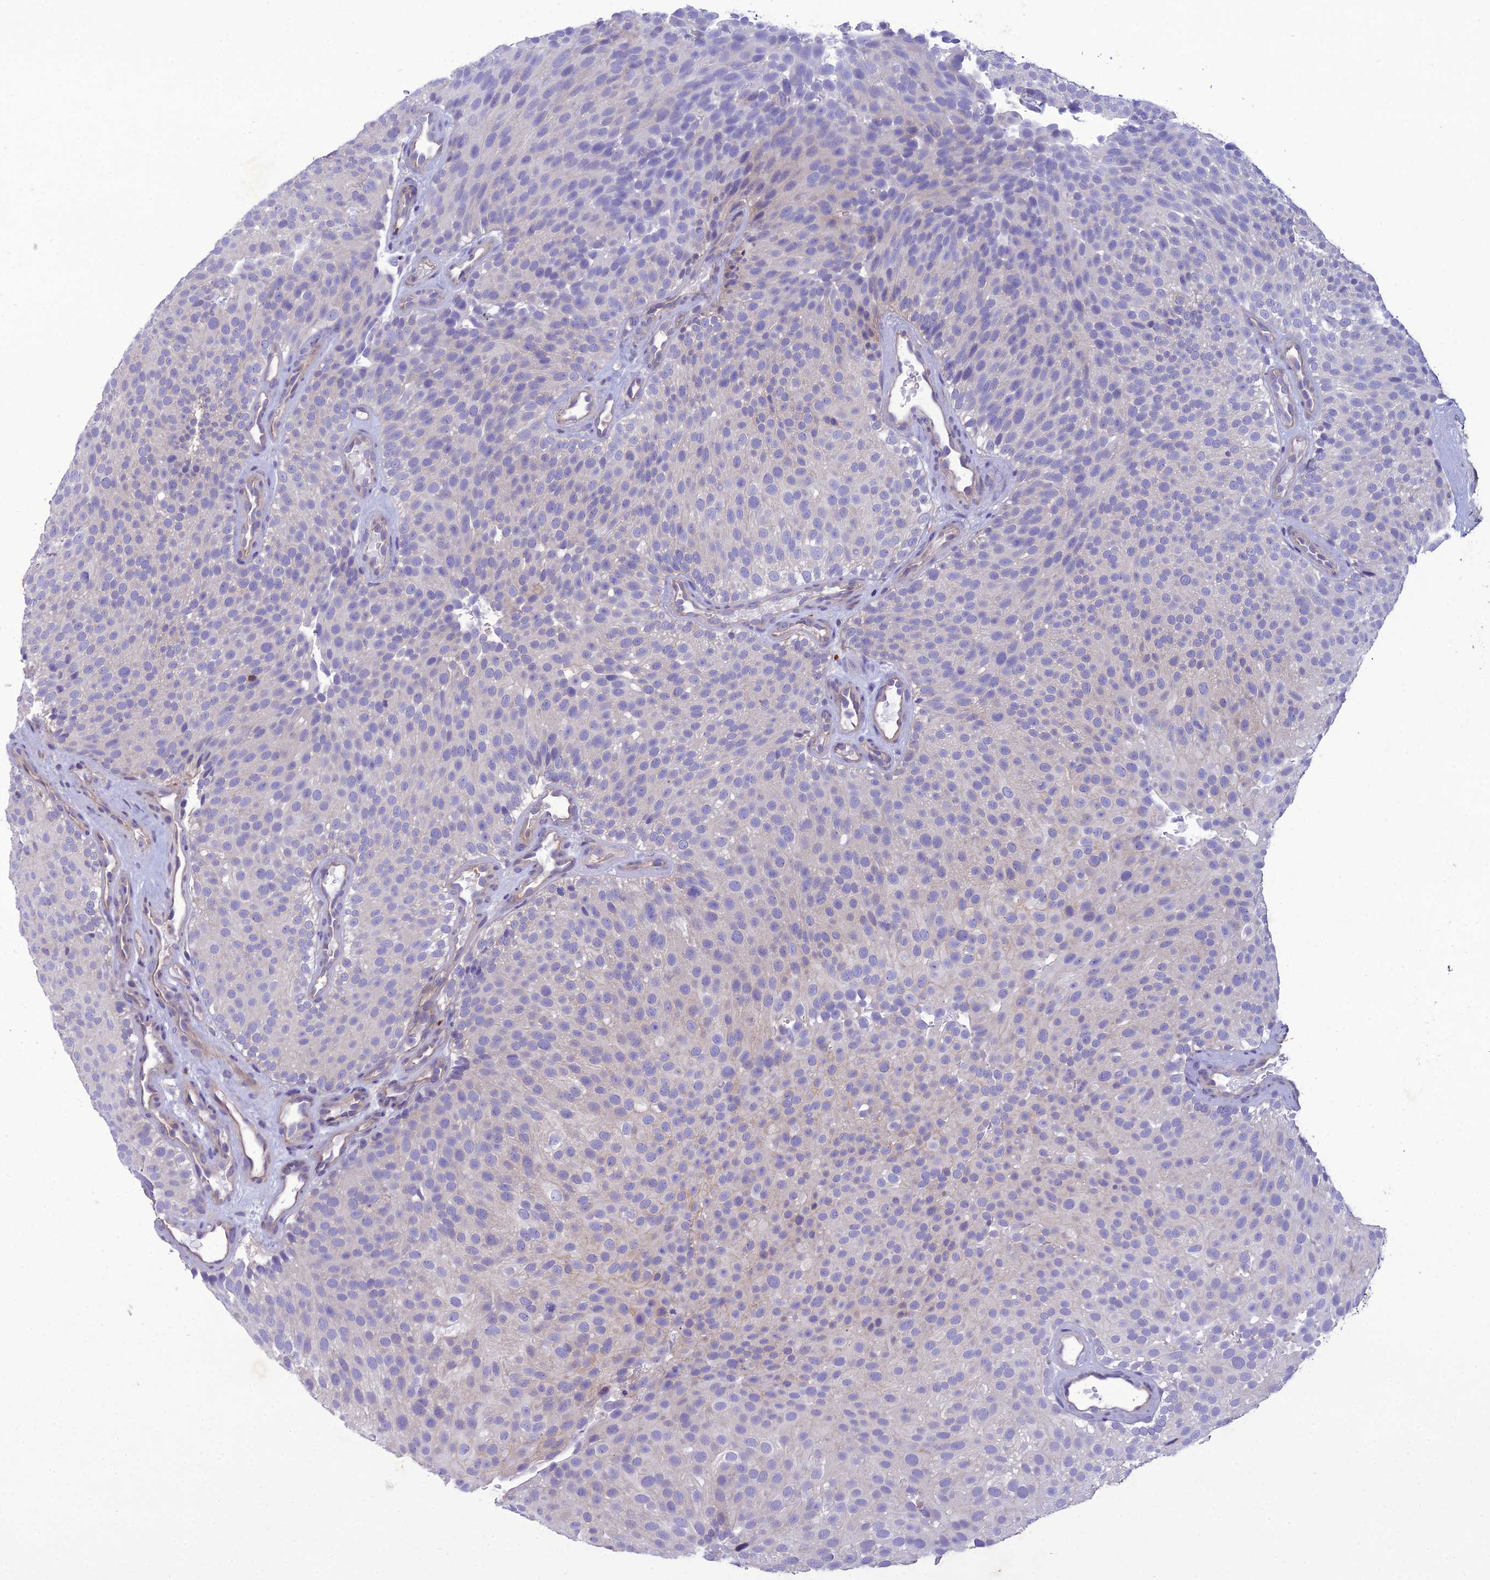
{"staining": {"intensity": "negative", "quantity": "none", "location": "none"}, "tissue": "urothelial cancer", "cell_type": "Tumor cells", "image_type": "cancer", "snomed": [{"axis": "morphology", "description": "Urothelial carcinoma, Low grade"}, {"axis": "topography", "description": "Urinary bladder"}], "caption": "High magnification brightfield microscopy of urothelial cancer stained with DAB (brown) and counterstained with hematoxylin (blue): tumor cells show no significant staining.", "gene": "GDF6", "patient": {"sex": "male", "age": 78}}